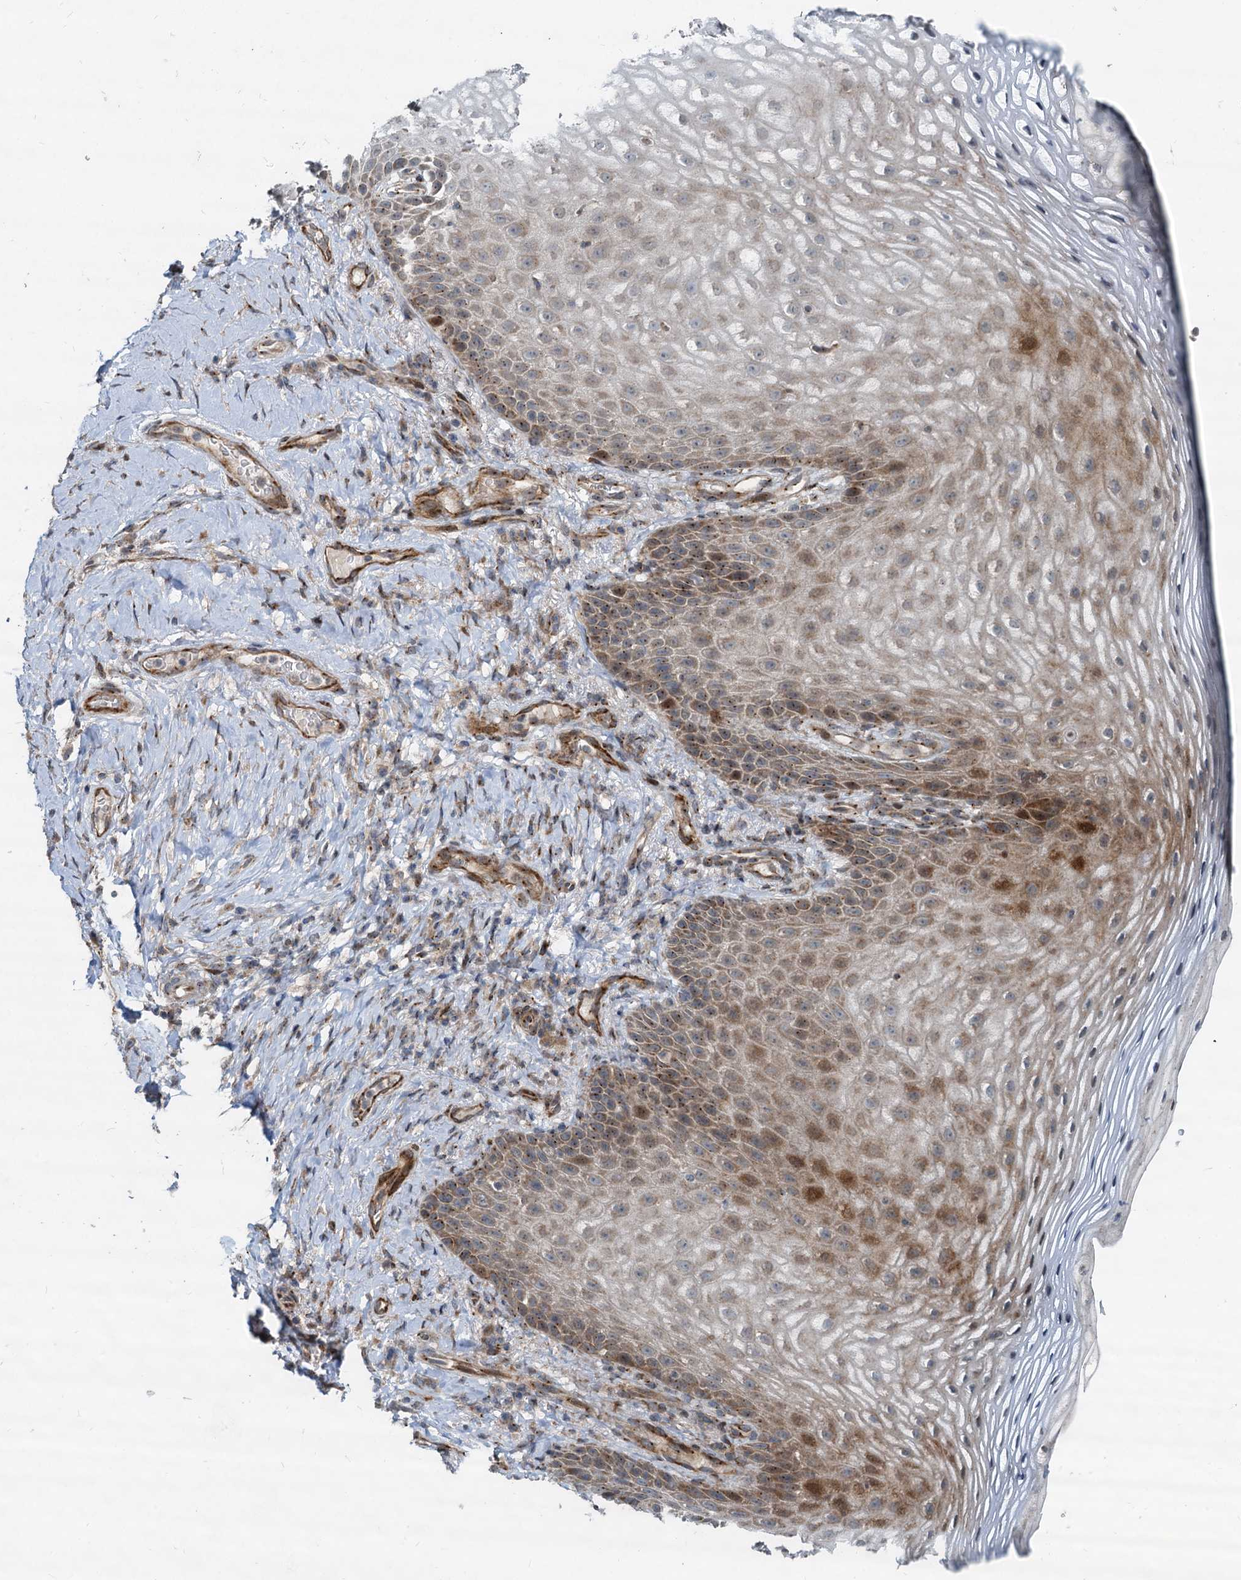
{"staining": {"intensity": "moderate", "quantity": "25%-75%", "location": "cytoplasmic/membranous,nuclear"}, "tissue": "vagina", "cell_type": "Squamous epithelial cells", "image_type": "normal", "snomed": [{"axis": "morphology", "description": "Normal tissue, NOS"}, {"axis": "topography", "description": "Vagina"}], "caption": "Brown immunohistochemical staining in normal human vagina demonstrates moderate cytoplasmic/membranous,nuclear expression in about 25%-75% of squamous epithelial cells.", "gene": "CEP68", "patient": {"sex": "female", "age": 60}}